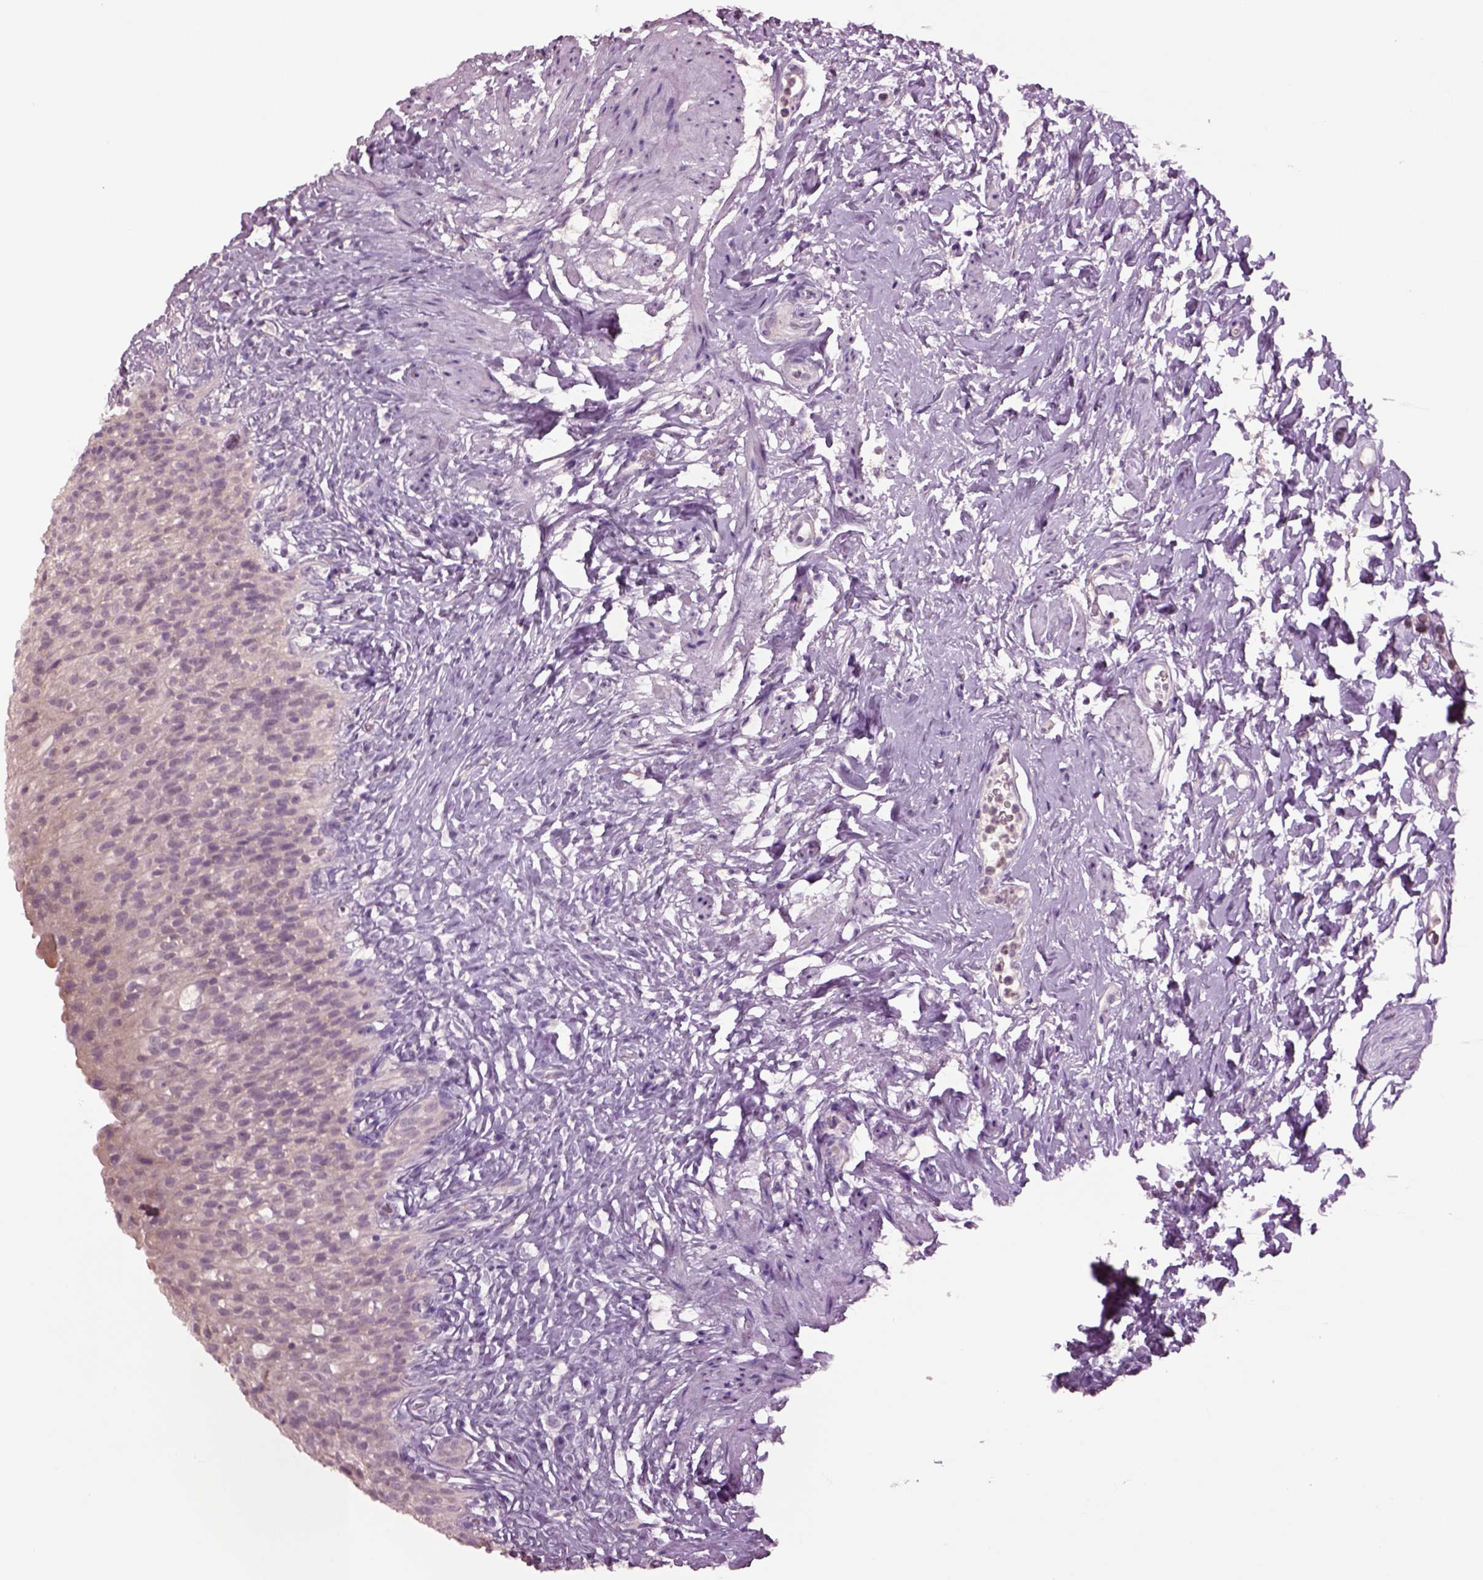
{"staining": {"intensity": "negative", "quantity": "none", "location": "none"}, "tissue": "urinary bladder", "cell_type": "Urothelial cells", "image_type": "normal", "snomed": [{"axis": "morphology", "description": "Normal tissue, NOS"}, {"axis": "topography", "description": "Urinary bladder"}], "caption": "Histopathology image shows no significant protein positivity in urothelial cells of normal urinary bladder. (DAB immunohistochemistry (IHC) visualized using brightfield microscopy, high magnification).", "gene": "CLPSL1", "patient": {"sex": "male", "age": 76}}